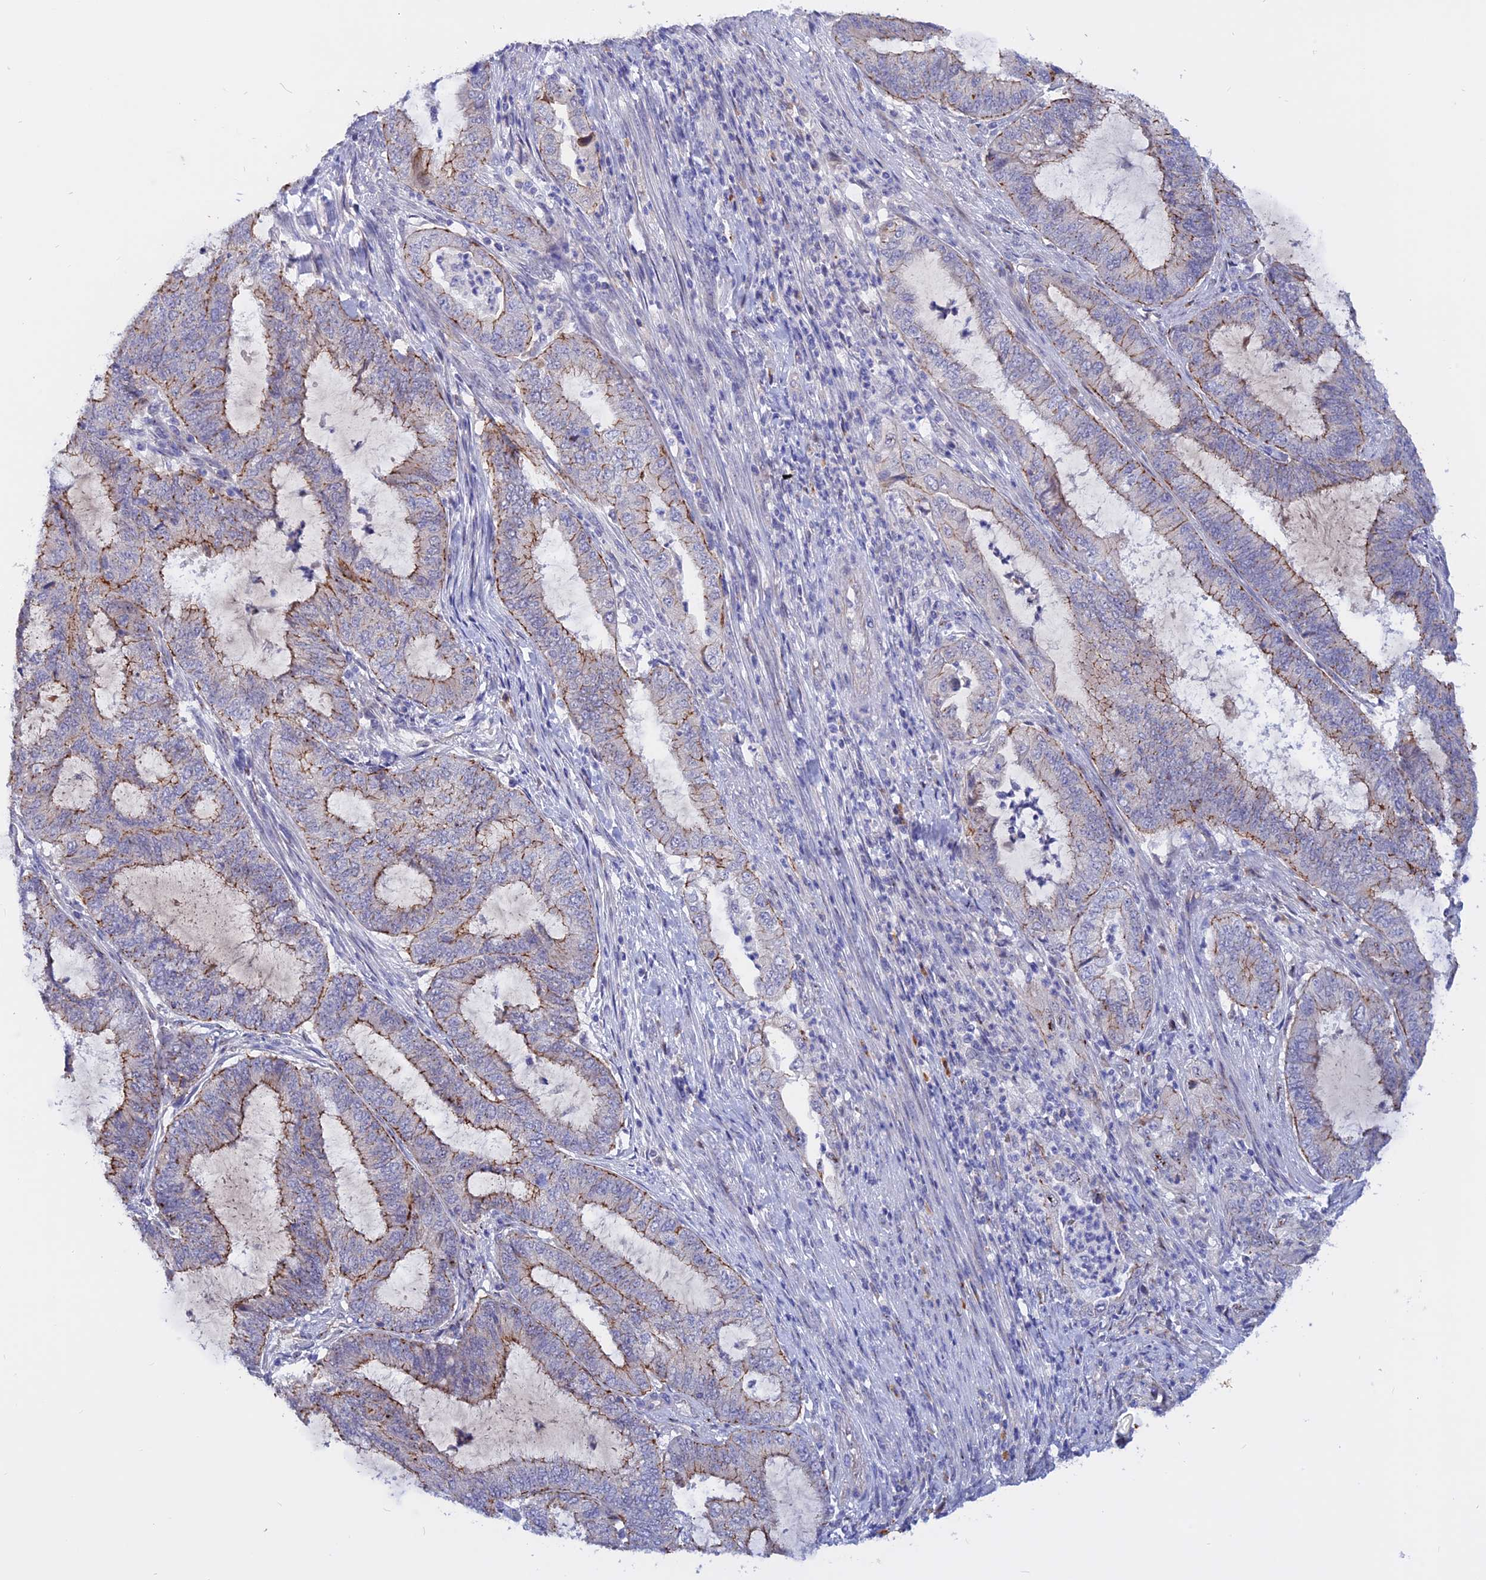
{"staining": {"intensity": "moderate", "quantity": "25%-75%", "location": "cytoplasmic/membranous"}, "tissue": "endometrial cancer", "cell_type": "Tumor cells", "image_type": "cancer", "snomed": [{"axis": "morphology", "description": "Adenocarcinoma, NOS"}, {"axis": "topography", "description": "Endometrium"}], "caption": "The micrograph reveals immunohistochemical staining of endometrial cancer (adenocarcinoma). There is moderate cytoplasmic/membranous staining is present in approximately 25%-75% of tumor cells. The staining was performed using DAB (3,3'-diaminobenzidine), with brown indicating positive protein expression. Nuclei are stained blue with hematoxylin.", "gene": "GK5", "patient": {"sex": "female", "age": 51}}